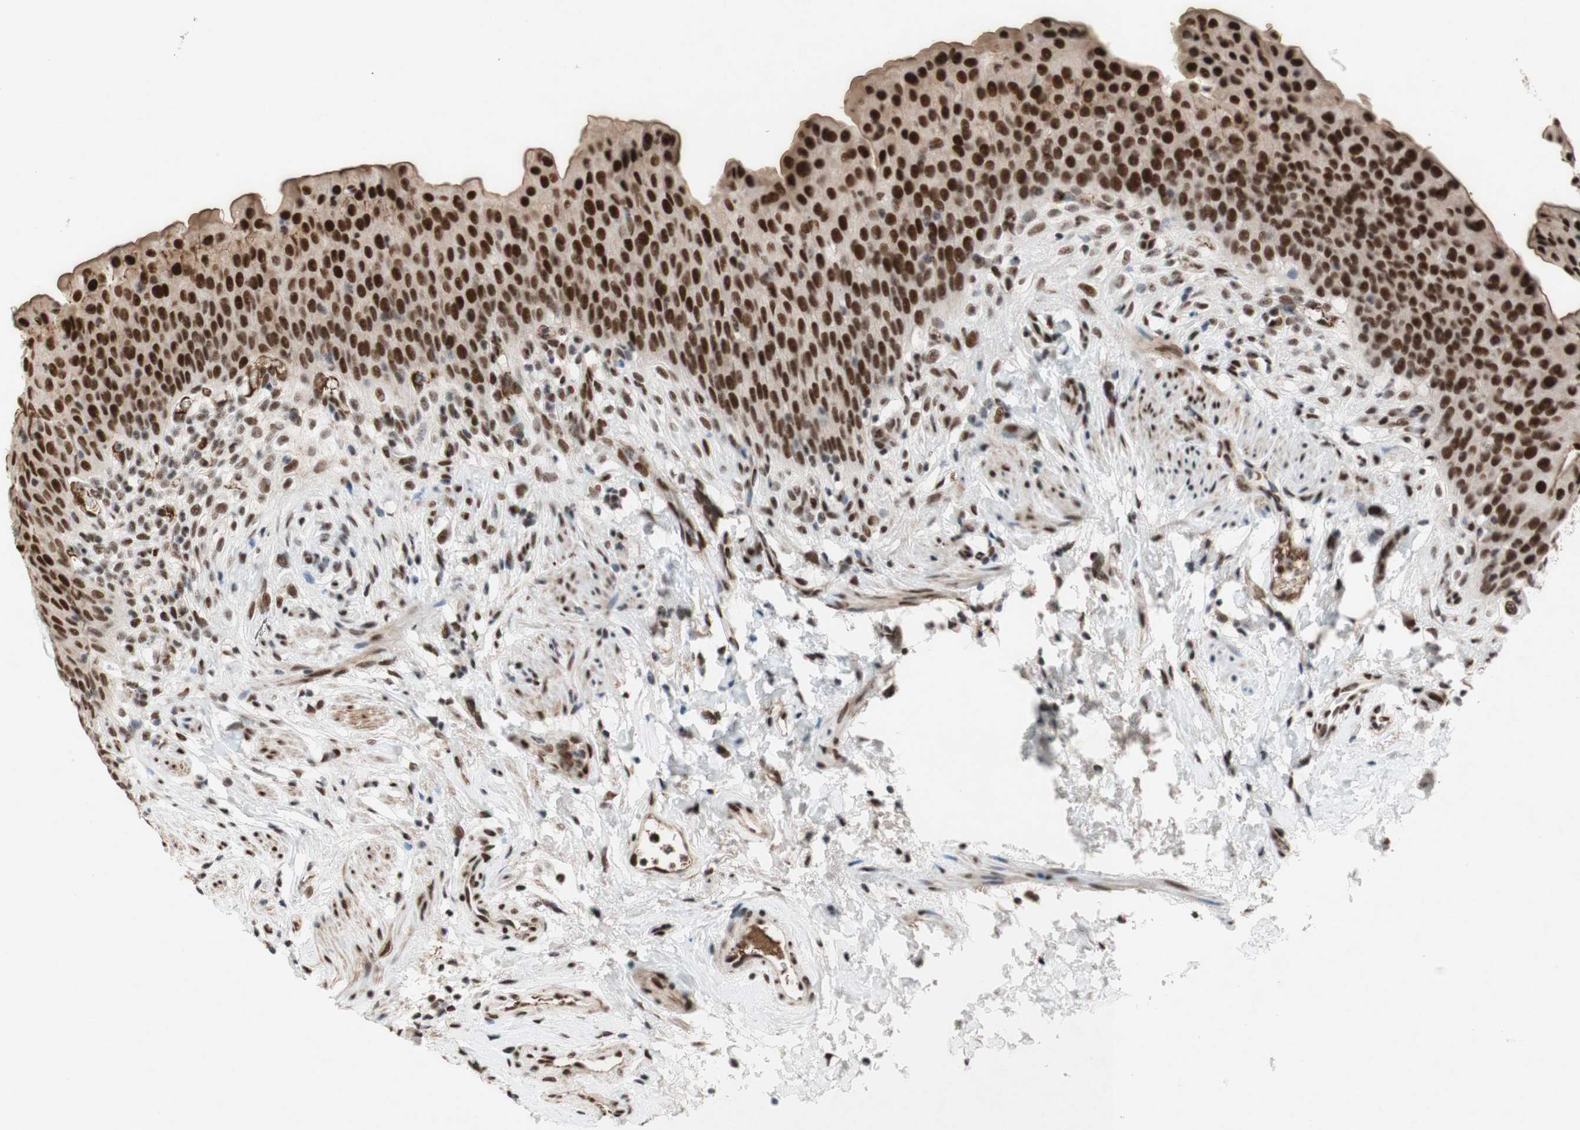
{"staining": {"intensity": "strong", "quantity": ">75%", "location": "nuclear"}, "tissue": "urinary bladder", "cell_type": "Urothelial cells", "image_type": "normal", "snomed": [{"axis": "morphology", "description": "Normal tissue, NOS"}, {"axis": "topography", "description": "Urinary bladder"}], "caption": "Immunohistochemistry (IHC) (DAB) staining of benign human urinary bladder reveals strong nuclear protein staining in approximately >75% of urothelial cells.", "gene": "TLE1", "patient": {"sex": "female", "age": 79}}